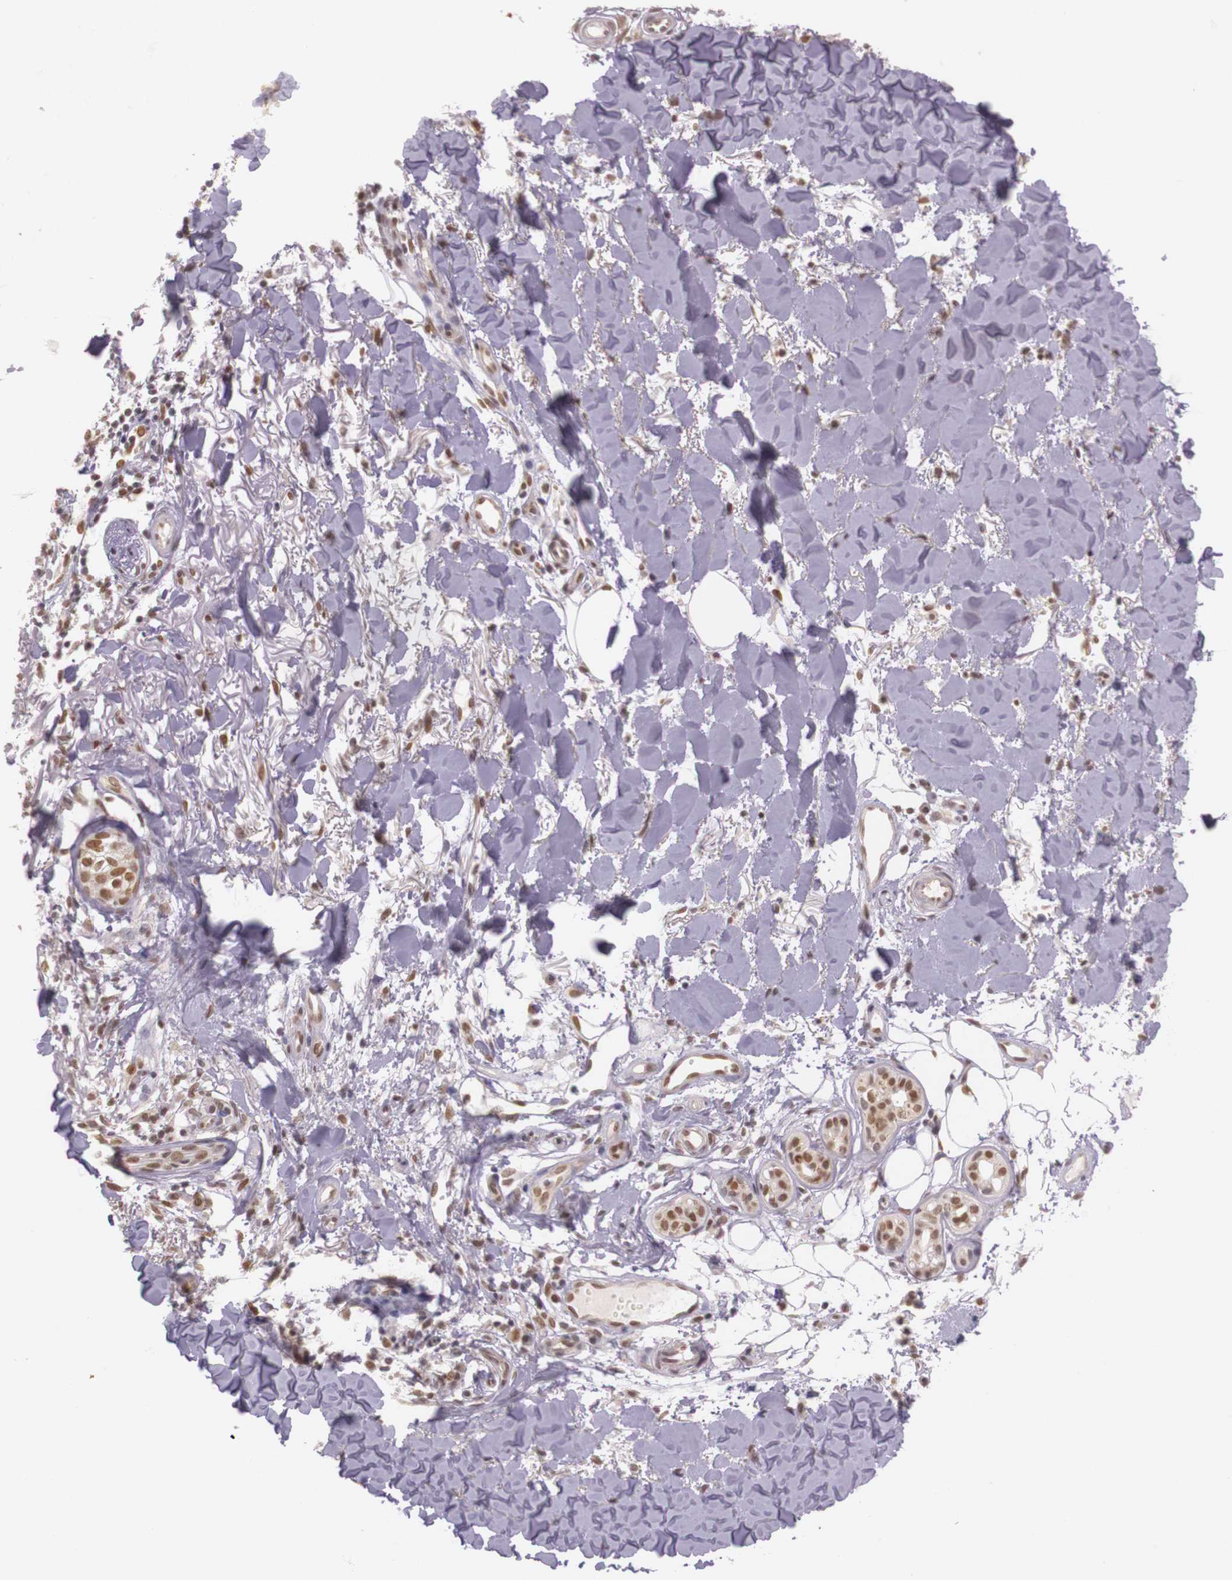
{"staining": {"intensity": "moderate", "quantity": ">75%", "location": "nuclear"}, "tissue": "skin cancer", "cell_type": "Tumor cells", "image_type": "cancer", "snomed": [{"axis": "morphology", "description": "Basal cell carcinoma"}, {"axis": "topography", "description": "Skin"}], "caption": "Skin cancer was stained to show a protein in brown. There is medium levels of moderate nuclear positivity in about >75% of tumor cells. The staining was performed using DAB (3,3'-diaminobenzidine) to visualize the protein expression in brown, while the nuclei were stained in blue with hematoxylin (Magnification: 20x).", "gene": "WDR13", "patient": {"sex": "female", "age": 81}}